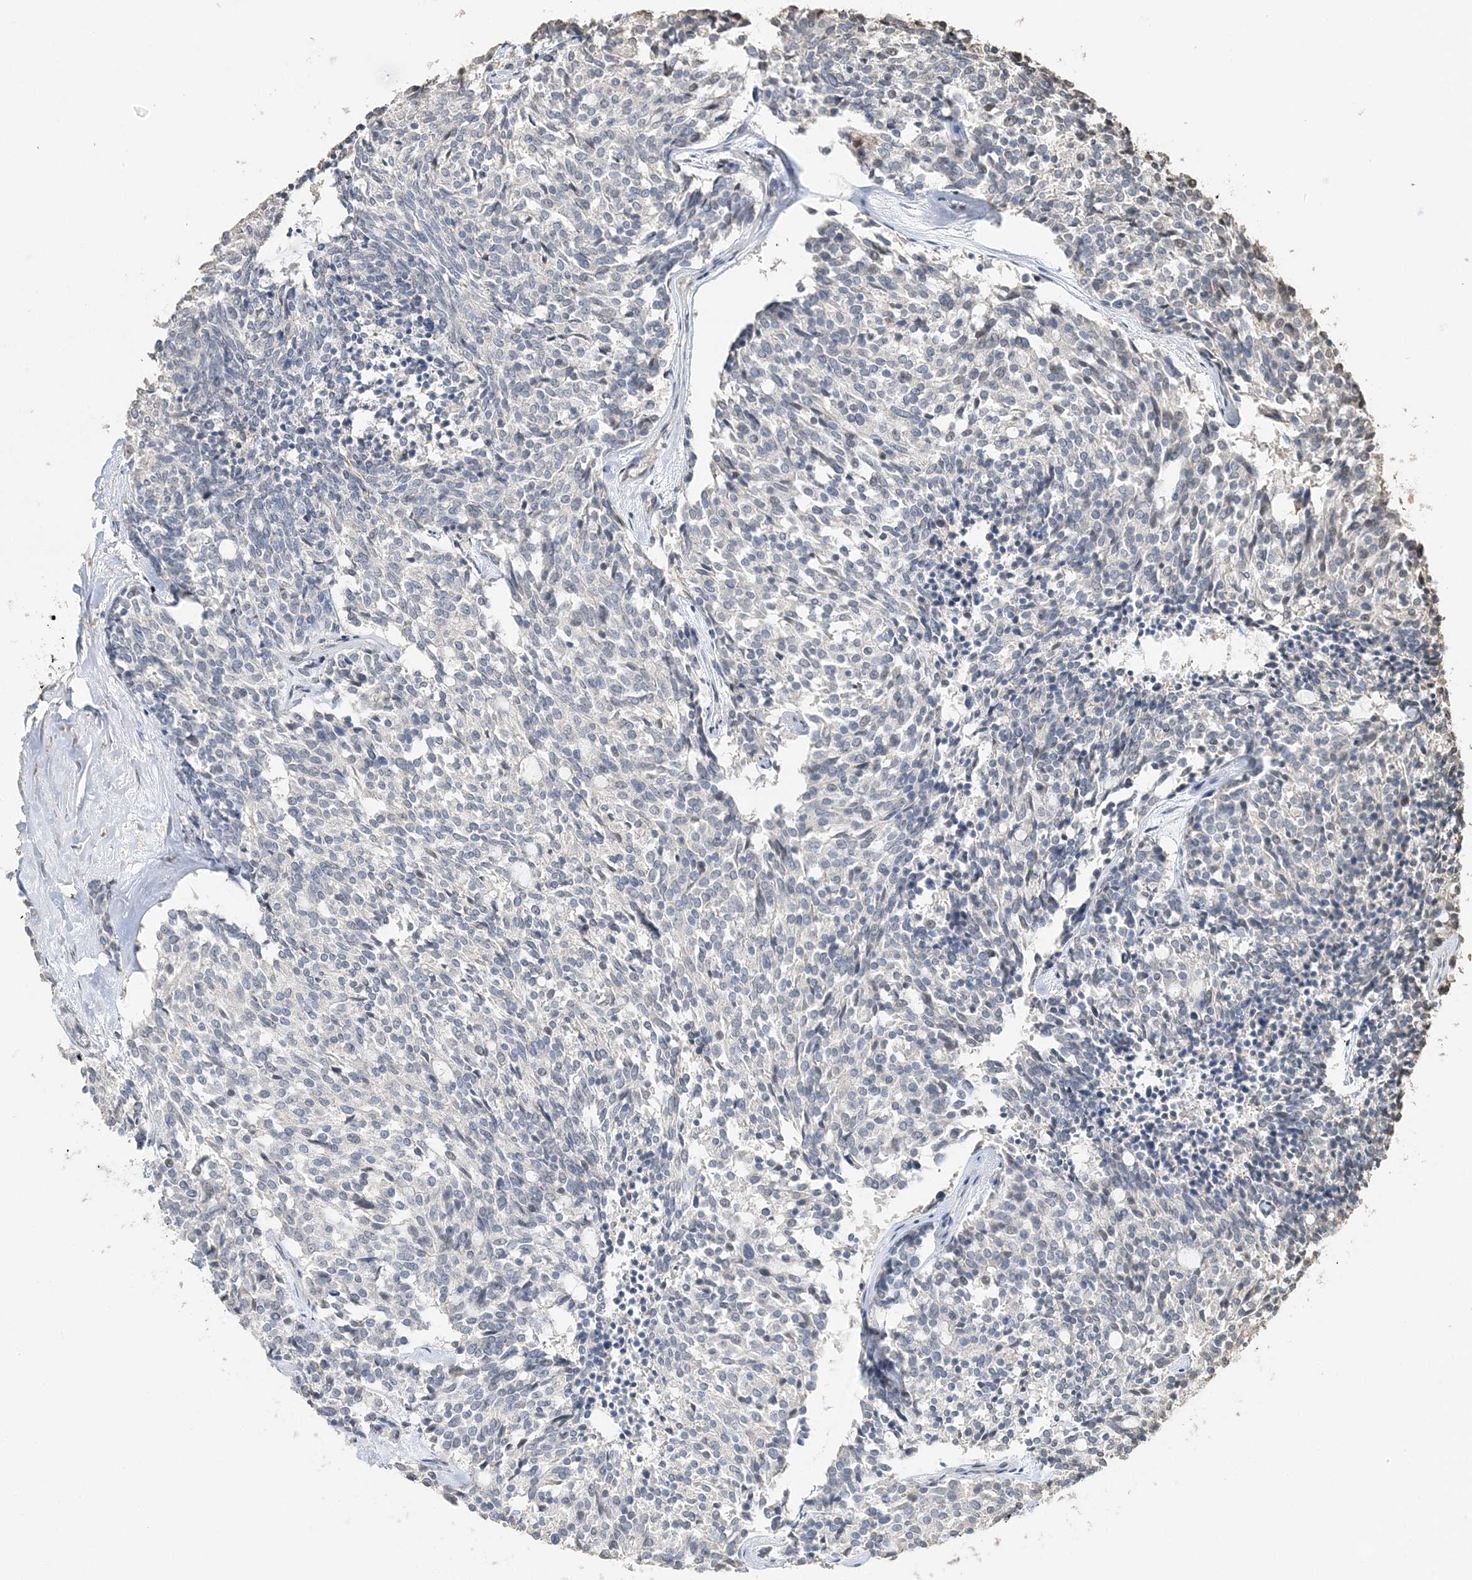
{"staining": {"intensity": "negative", "quantity": "none", "location": "none"}, "tissue": "carcinoid", "cell_type": "Tumor cells", "image_type": "cancer", "snomed": [{"axis": "morphology", "description": "Carcinoid, malignant, NOS"}, {"axis": "topography", "description": "Pancreas"}], "caption": "This is an IHC micrograph of human carcinoid (malignant). There is no staining in tumor cells.", "gene": "FAM110A", "patient": {"sex": "female", "age": 54}}